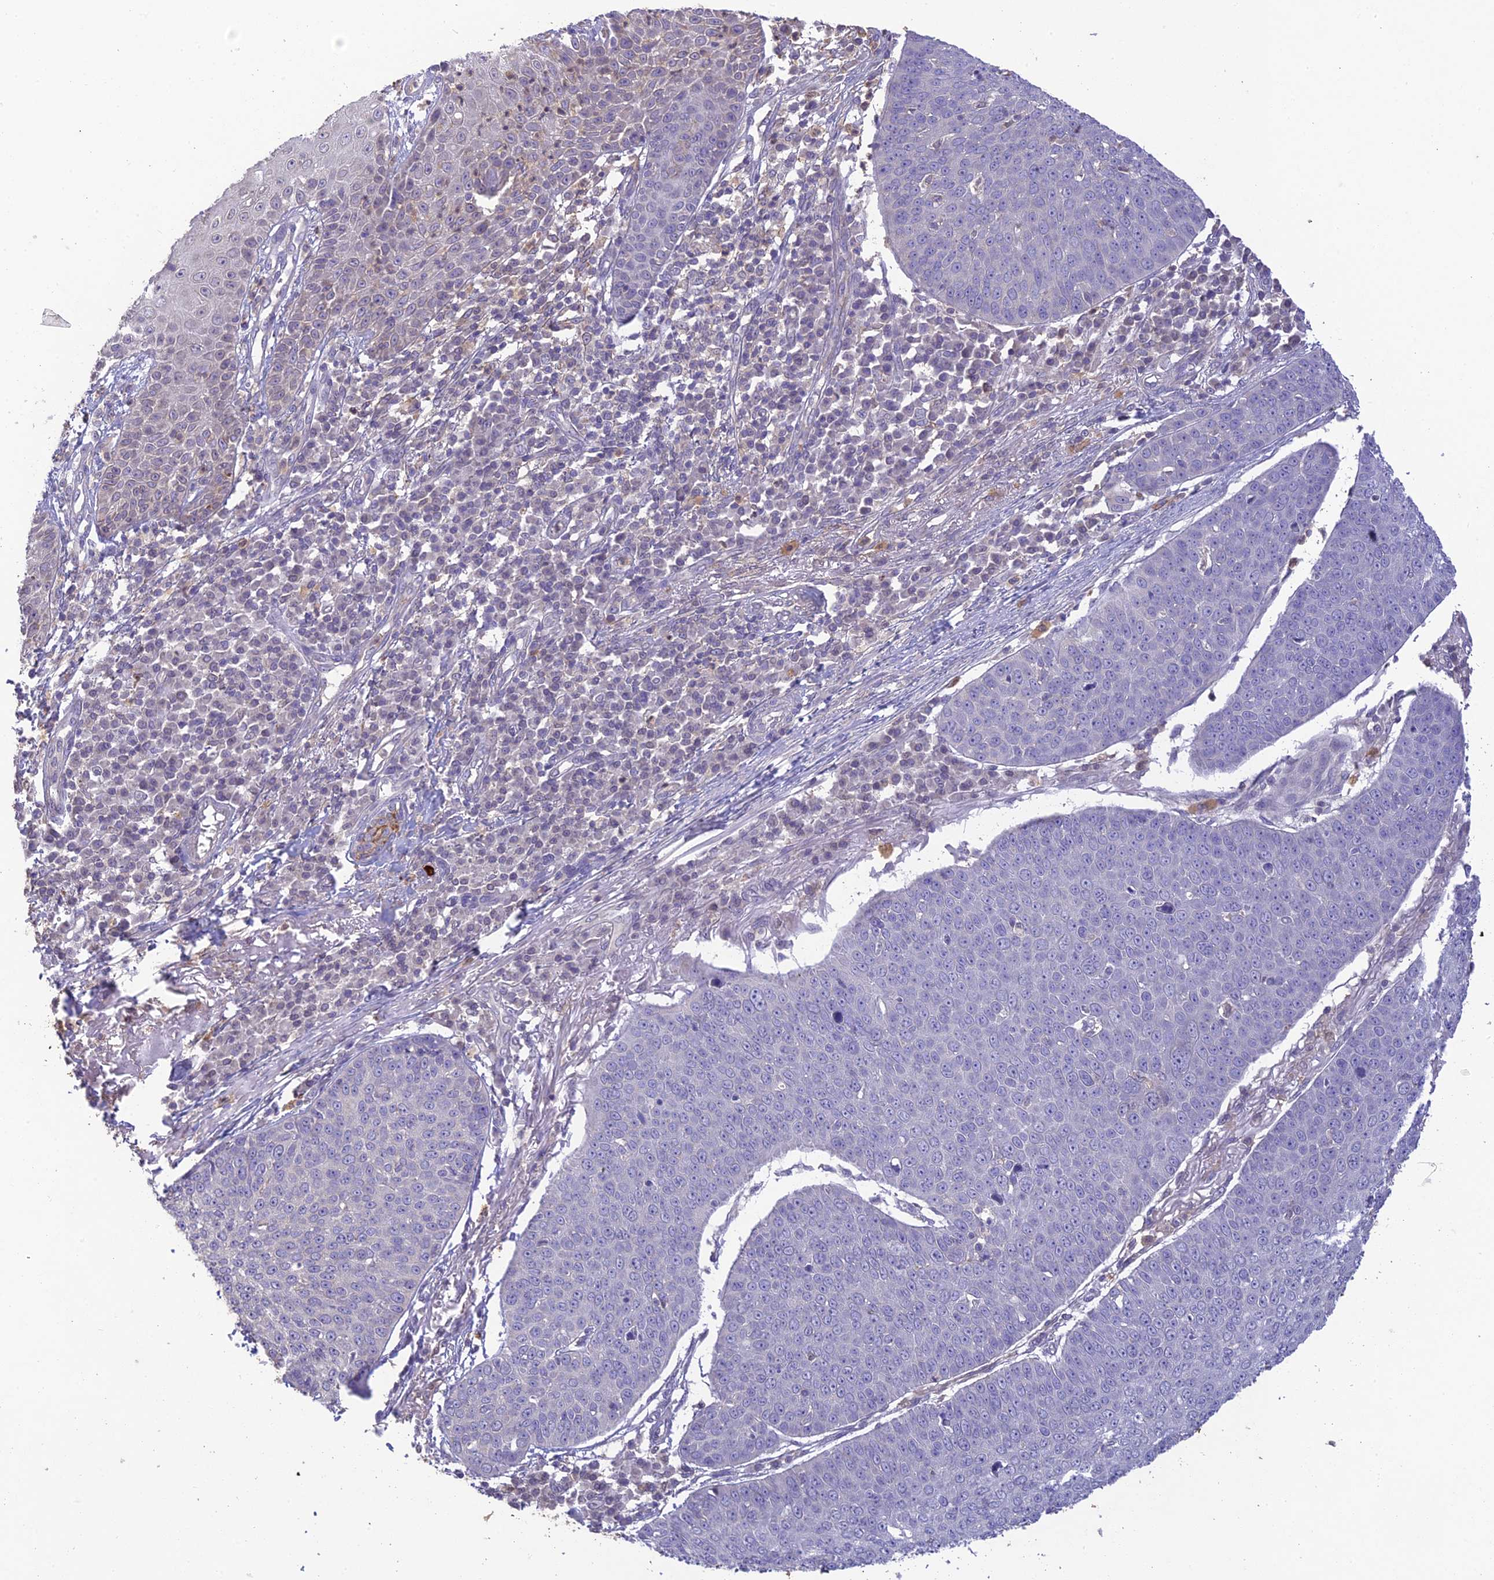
{"staining": {"intensity": "negative", "quantity": "none", "location": "none"}, "tissue": "skin cancer", "cell_type": "Tumor cells", "image_type": "cancer", "snomed": [{"axis": "morphology", "description": "Squamous cell carcinoma, NOS"}, {"axis": "topography", "description": "Skin"}], "caption": "The immunohistochemistry (IHC) micrograph has no significant positivity in tumor cells of squamous cell carcinoma (skin) tissue.", "gene": "BMT2", "patient": {"sex": "male", "age": 71}}